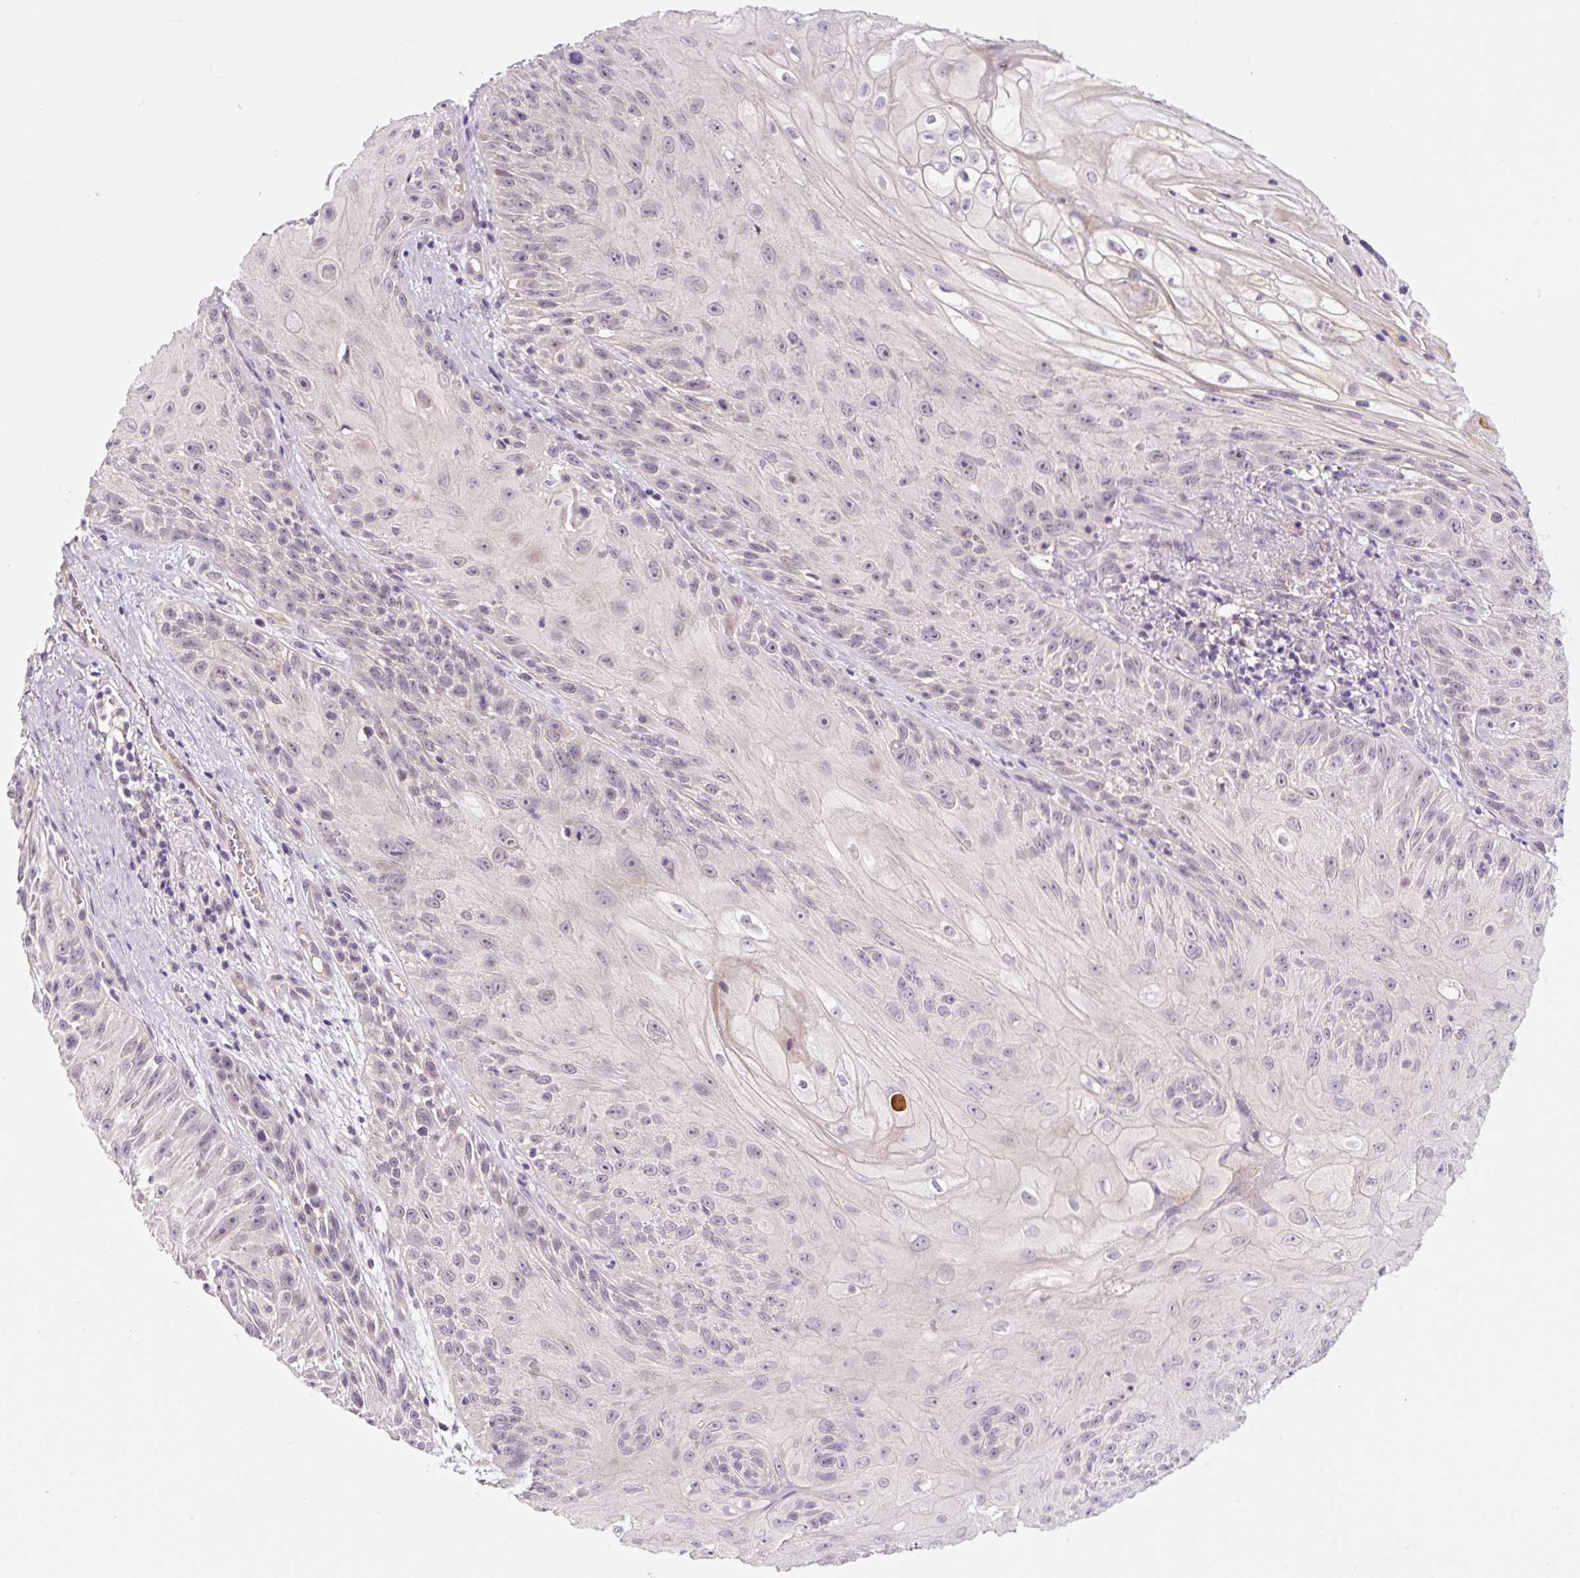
{"staining": {"intensity": "negative", "quantity": "none", "location": "none"}, "tissue": "skin cancer", "cell_type": "Tumor cells", "image_type": "cancer", "snomed": [{"axis": "morphology", "description": "Squamous cell carcinoma, NOS"}, {"axis": "topography", "description": "Skin"}, {"axis": "topography", "description": "Vulva"}], "caption": "A micrograph of human squamous cell carcinoma (skin) is negative for staining in tumor cells. The staining is performed using DAB (3,3'-diaminobenzidine) brown chromogen with nuclei counter-stained in using hematoxylin.", "gene": "PRKAA2", "patient": {"sex": "female", "age": 76}}